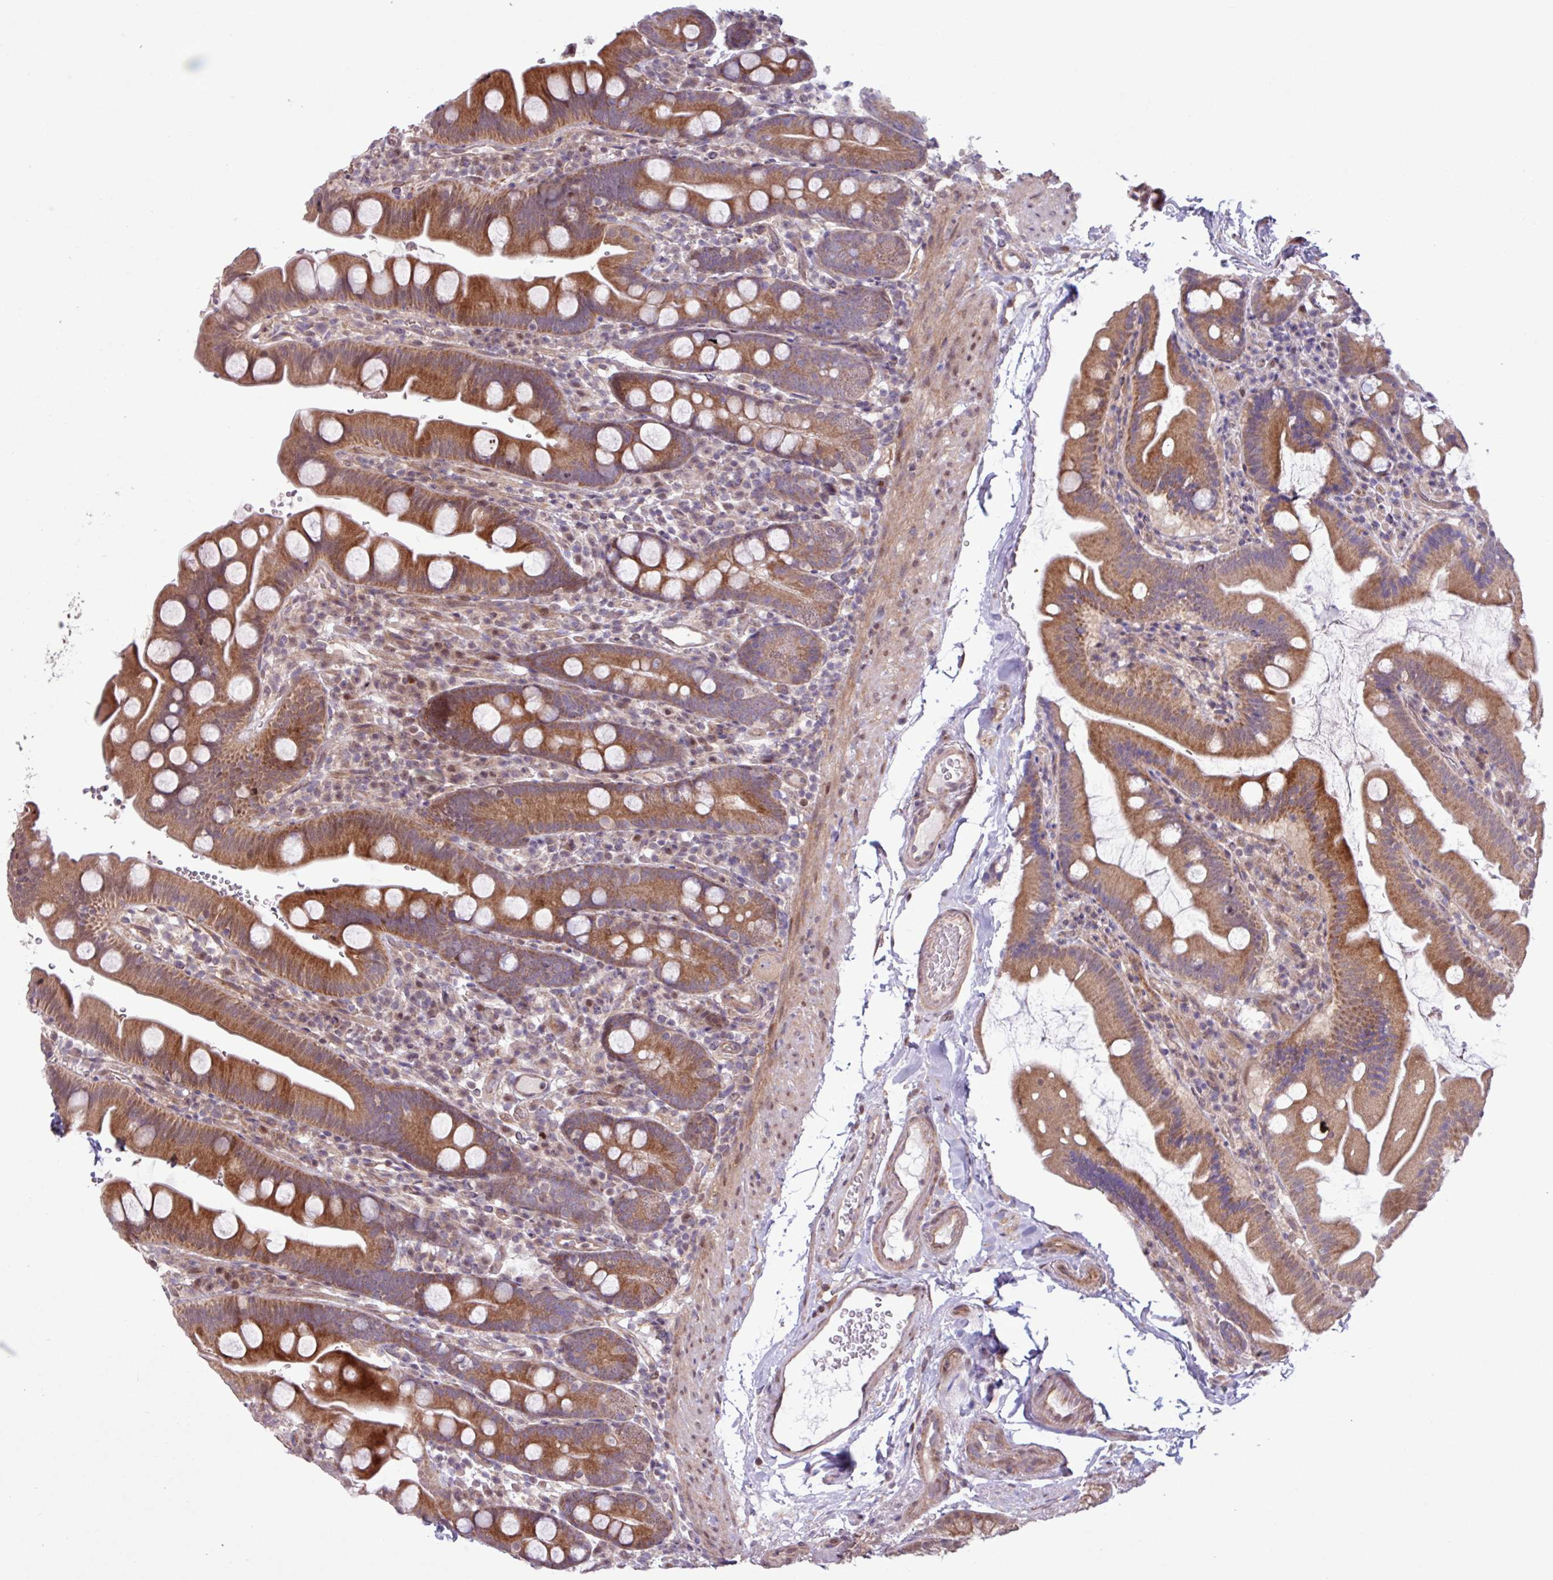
{"staining": {"intensity": "moderate", "quantity": ">75%", "location": "cytoplasmic/membranous"}, "tissue": "small intestine", "cell_type": "Glandular cells", "image_type": "normal", "snomed": [{"axis": "morphology", "description": "Normal tissue, NOS"}, {"axis": "topography", "description": "Small intestine"}], "caption": "This photomicrograph shows unremarkable small intestine stained with immunohistochemistry to label a protein in brown. The cytoplasmic/membranous of glandular cells show moderate positivity for the protein. Nuclei are counter-stained blue.", "gene": "PDPR", "patient": {"sex": "female", "age": 68}}